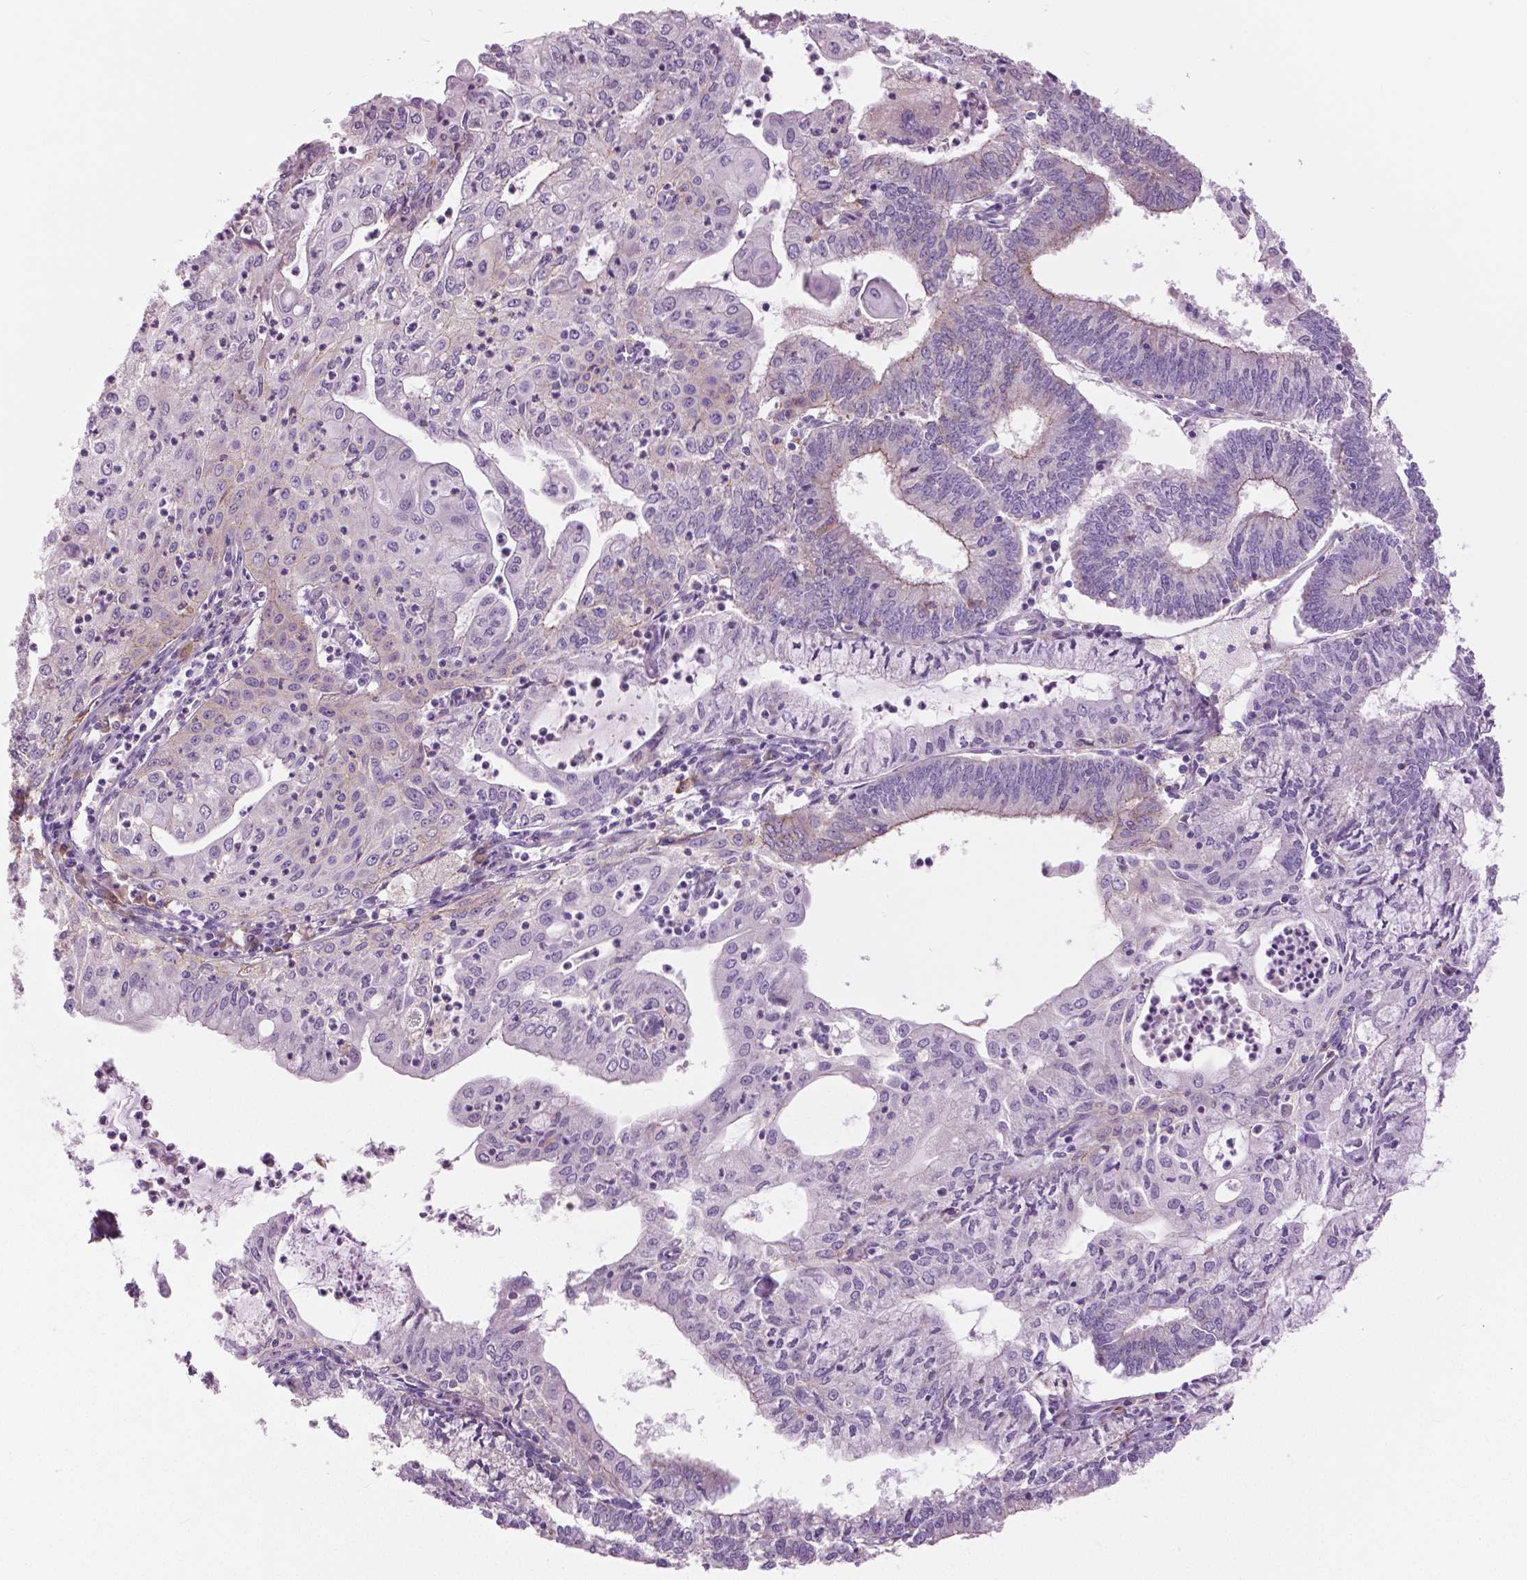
{"staining": {"intensity": "negative", "quantity": "none", "location": "none"}, "tissue": "endometrial cancer", "cell_type": "Tumor cells", "image_type": "cancer", "snomed": [{"axis": "morphology", "description": "Adenocarcinoma, NOS"}, {"axis": "topography", "description": "Endometrium"}], "caption": "Immunohistochemistry (IHC) histopathology image of adenocarcinoma (endometrial) stained for a protein (brown), which reveals no positivity in tumor cells.", "gene": "SERPINI1", "patient": {"sex": "female", "age": 61}}